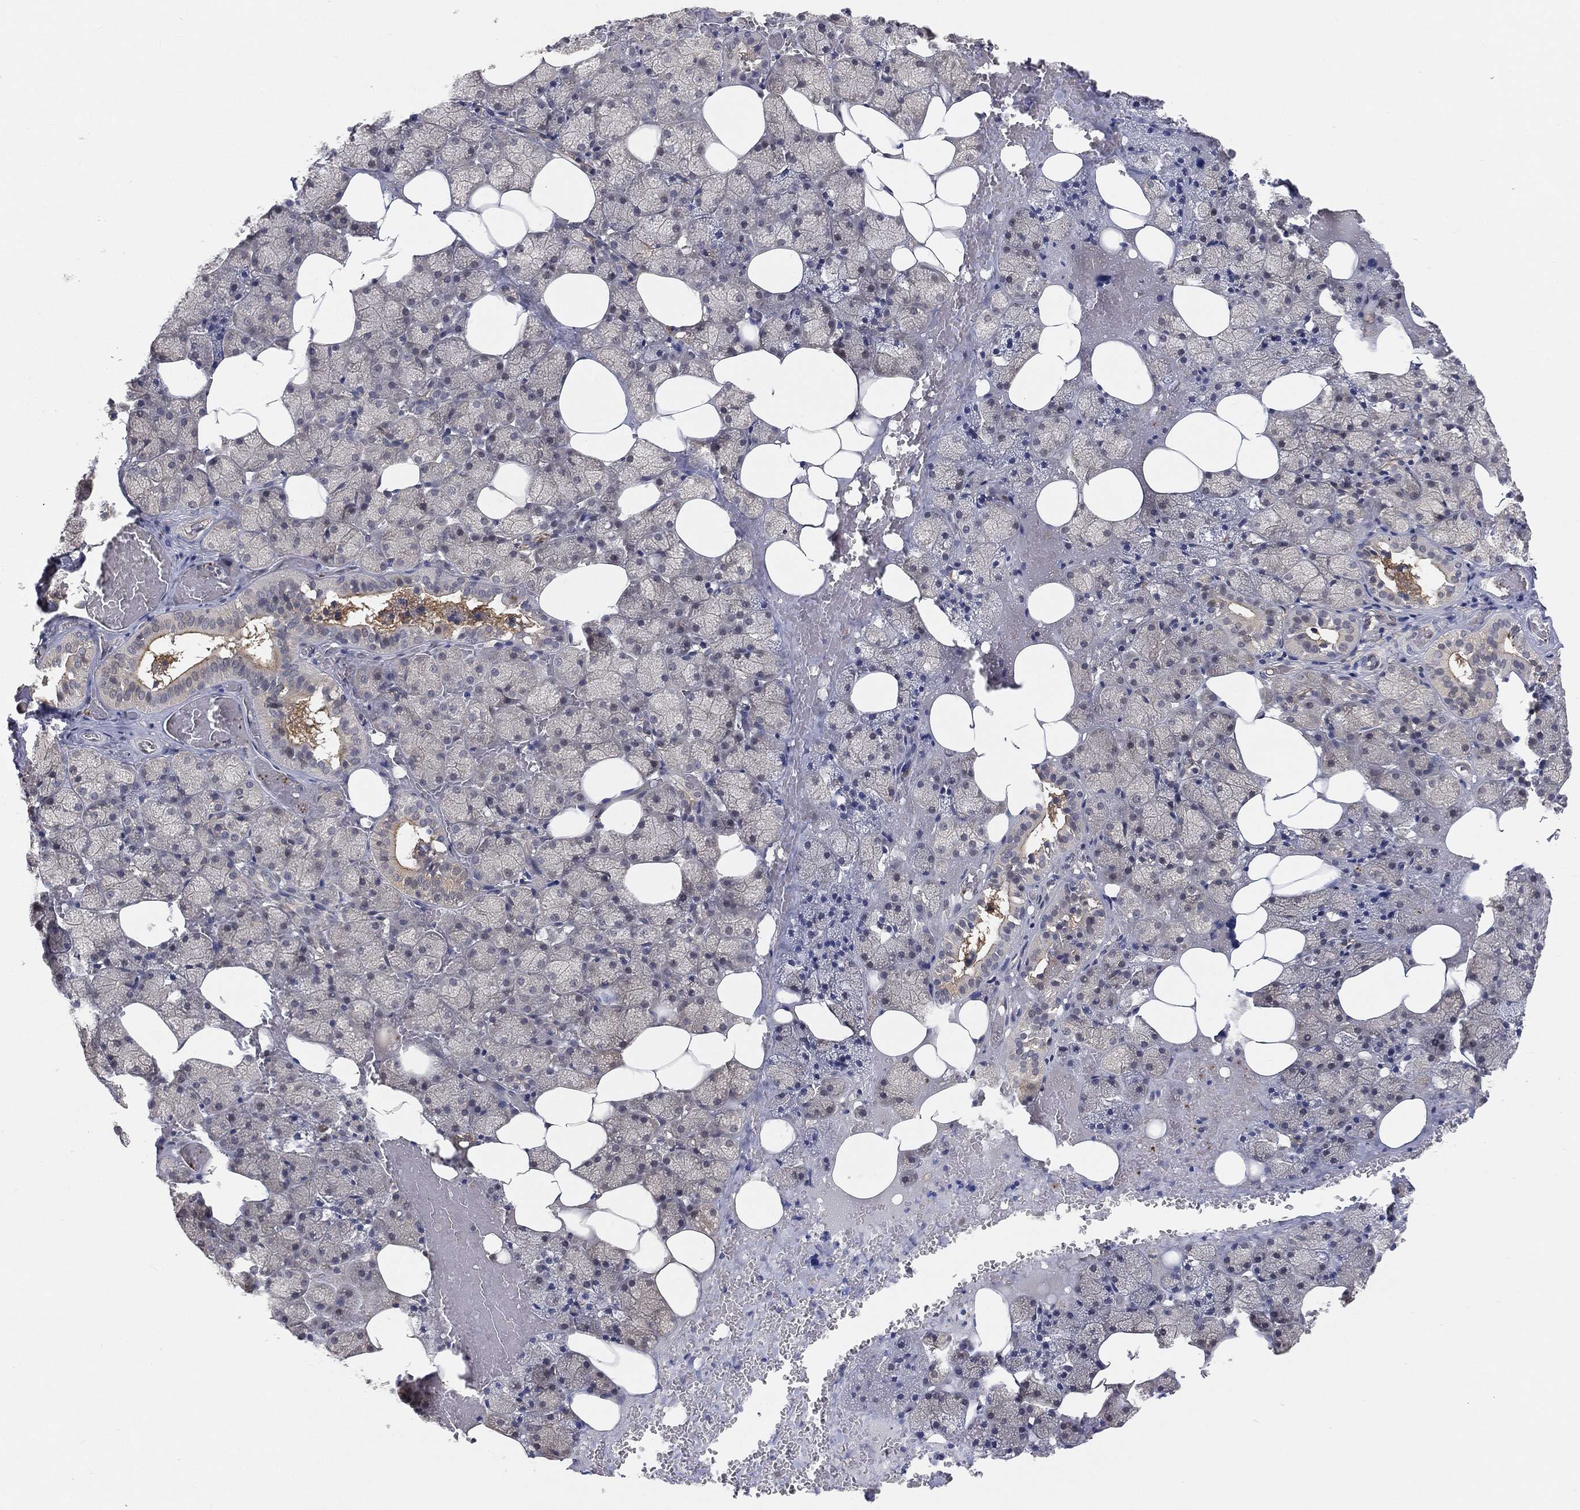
{"staining": {"intensity": "moderate", "quantity": "<25%", "location": "cytoplasmic/membranous"}, "tissue": "salivary gland", "cell_type": "Glandular cells", "image_type": "normal", "snomed": [{"axis": "morphology", "description": "Normal tissue, NOS"}, {"axis": "topography", "description": "Salivary gland"}], "caption": "A low amount of moderate cytoplasmic/membranous staining is present in approximately <25% of glandular cells in normal salivary gland. The staining was performed using DAB, with brown indicating positive protein expression. Nuclei are stained blue with hematoxylin.", "gene": "MAPK1", "patient": {"sex": "male", "age": 38}}